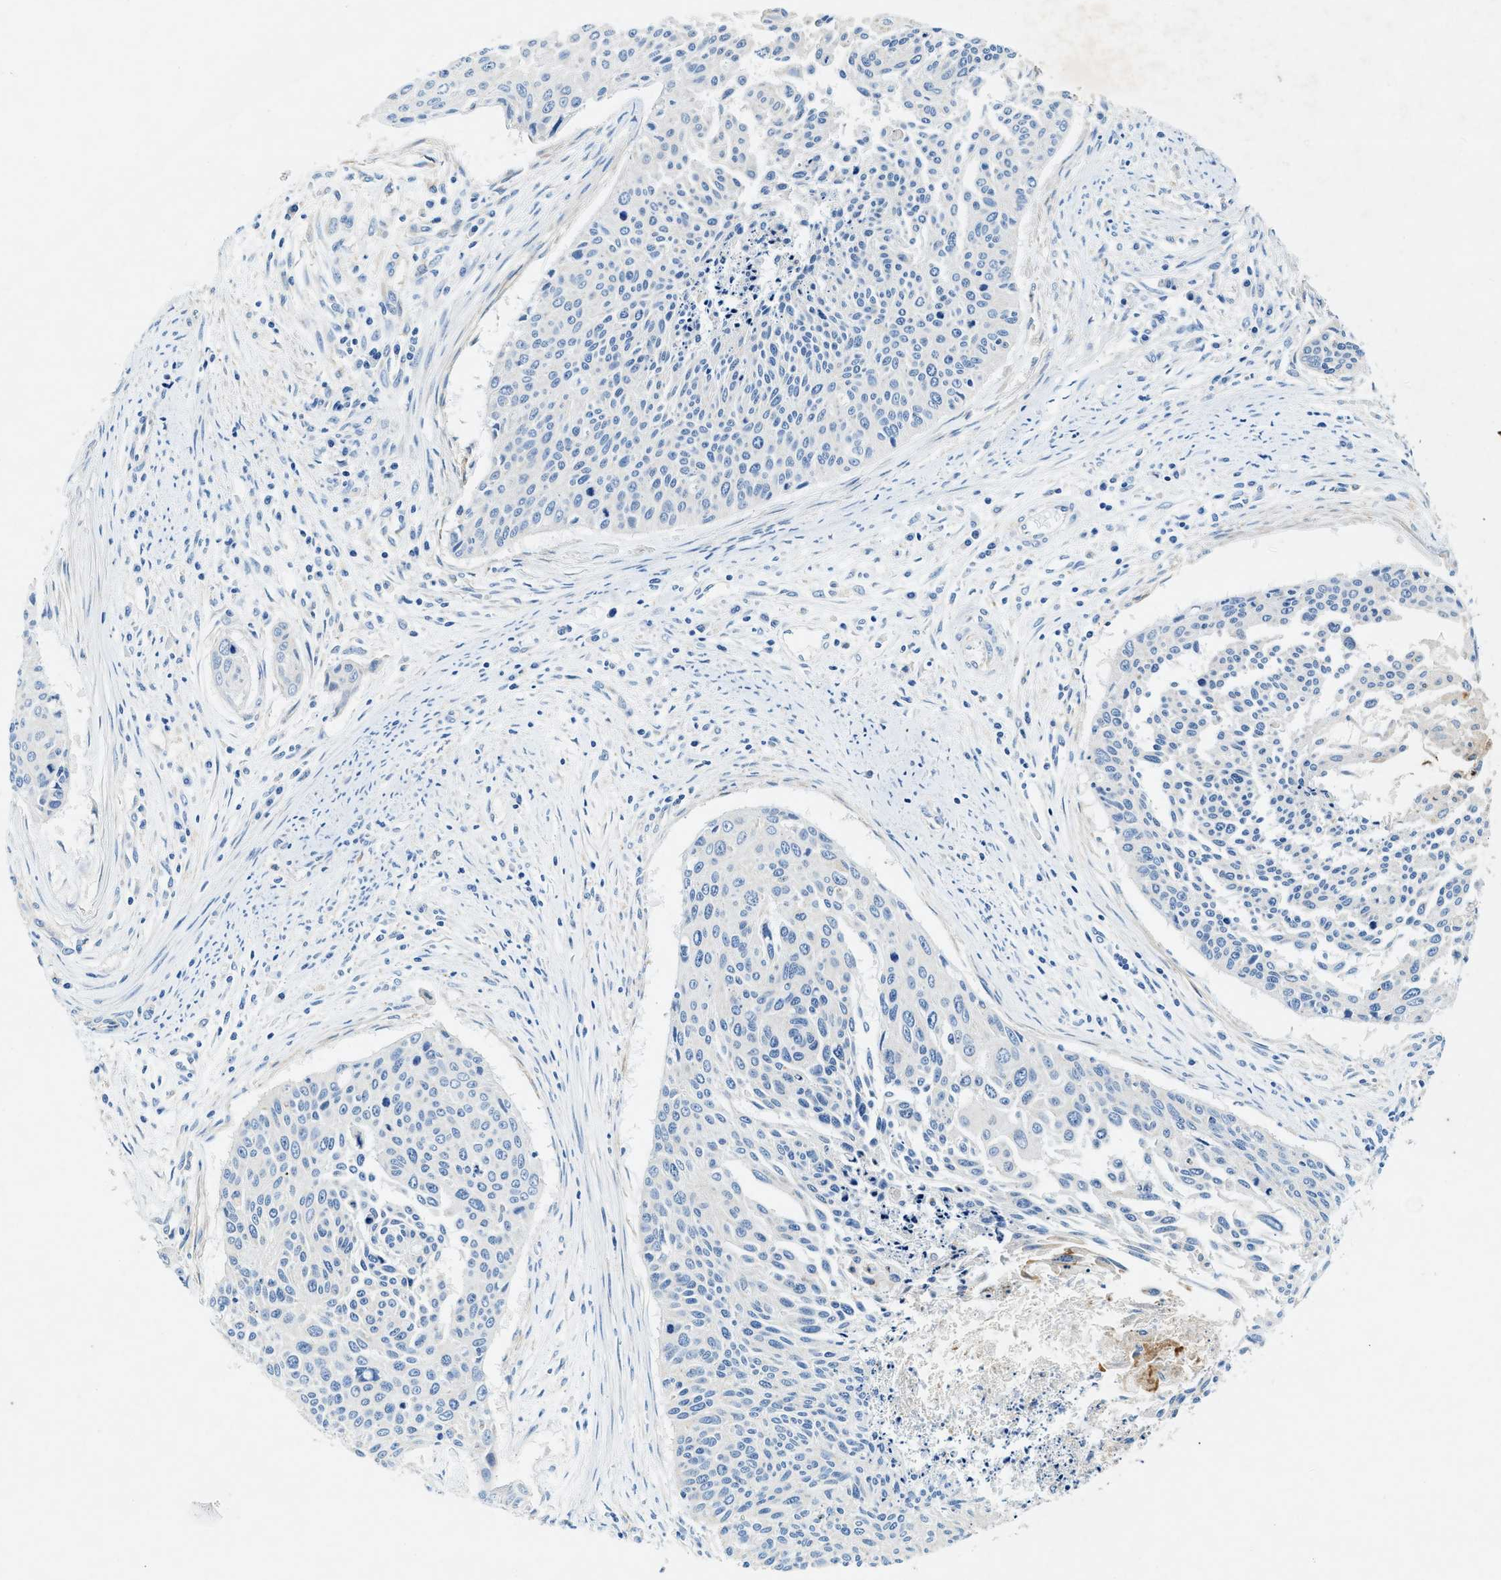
{"staining": {"intensity": "negative", "quantity": "none", "location": "none"}, "tissue": "cervical cancer", "cell_type": "Tumor cells", "image_type": "cancer", "snomed": [{"axis": "morphology", "description": "Squamous cell carcinoma, NOS"}, {"axis": "topography", "description": "Cervix"}], "caption": "There is no significant staining in tumor cells of cervical squamous cell carcinoma.", "gene": "ZDHHC13", "patient": {"sex": "female", "age": 55}}